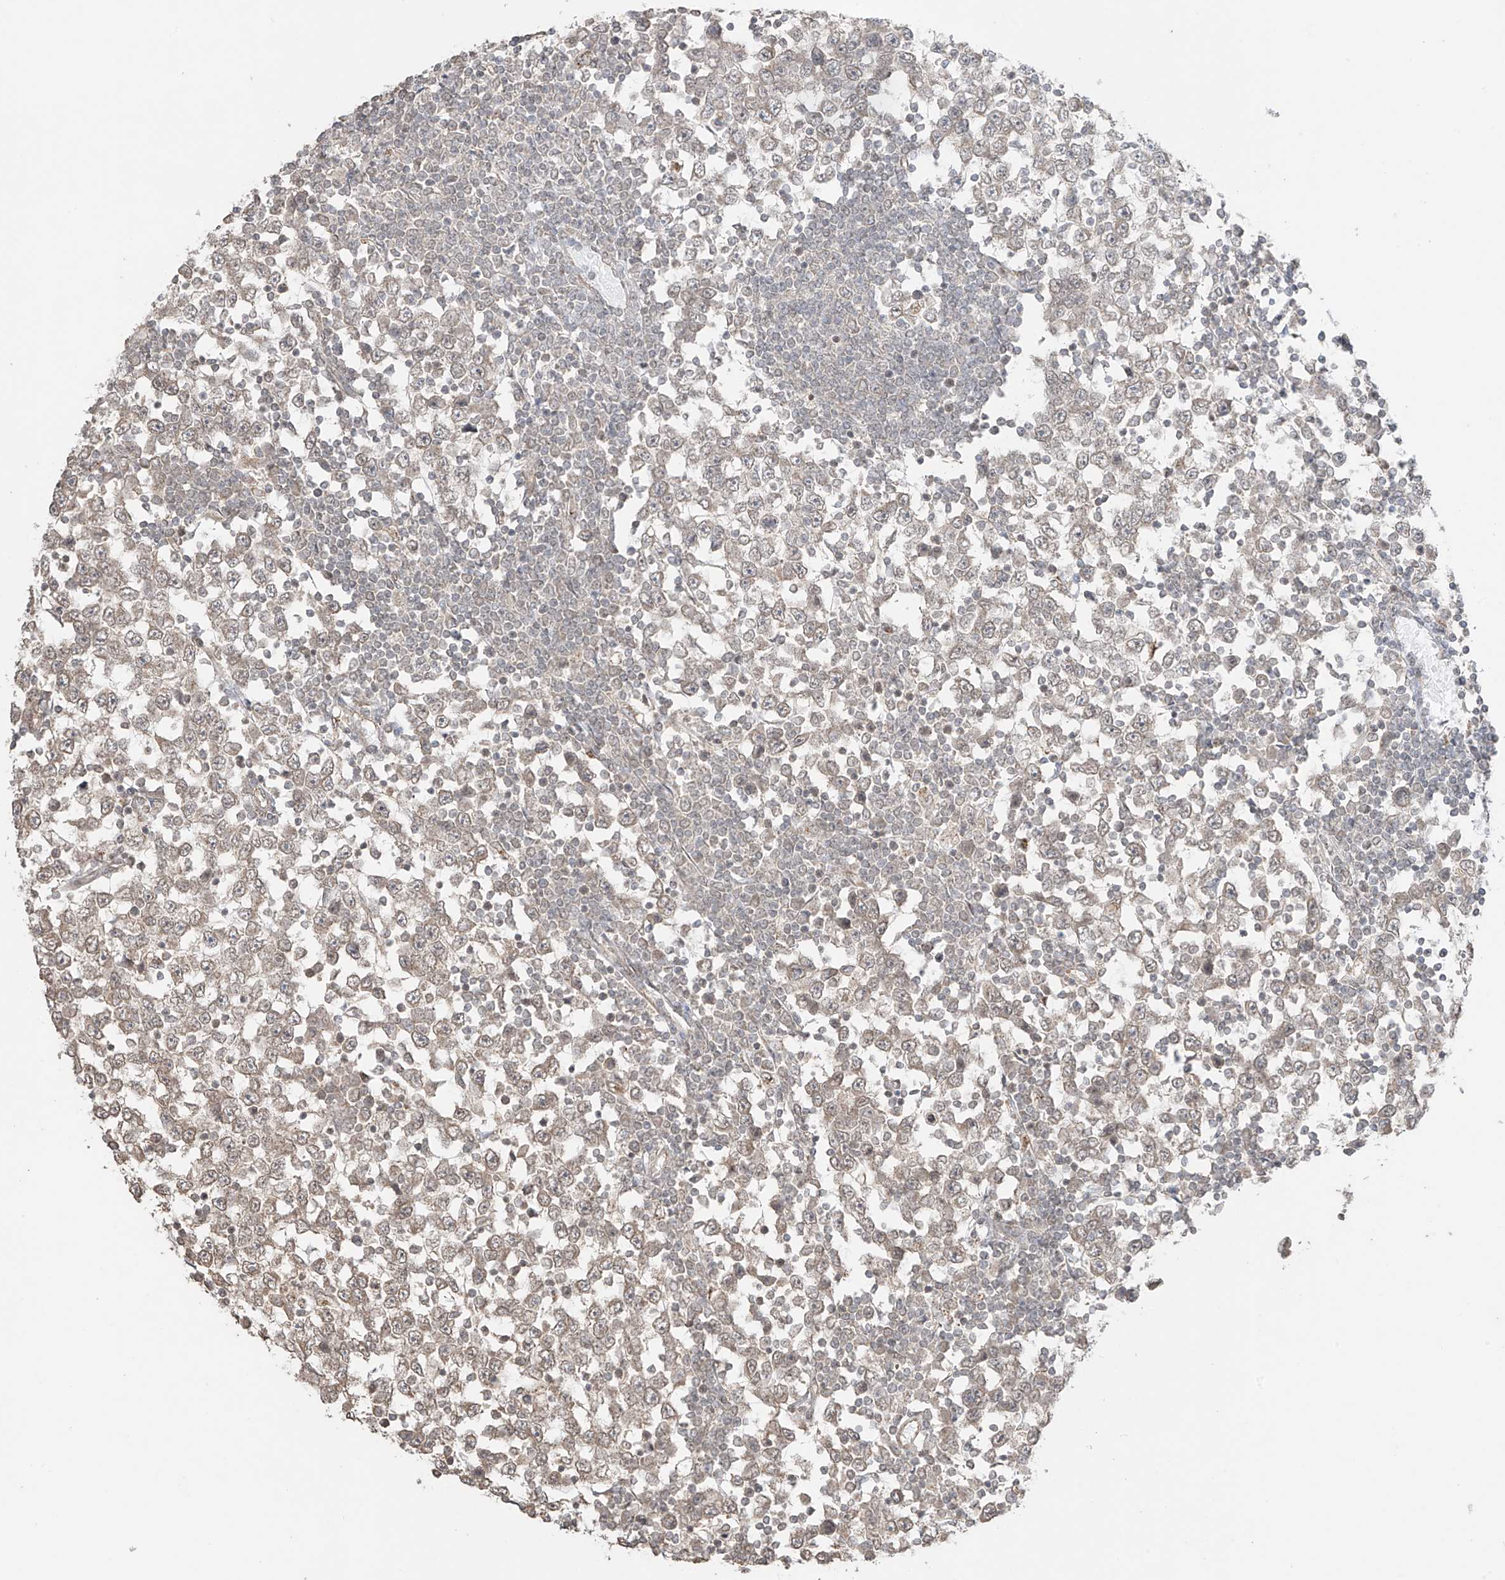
{"staining": {"intensity": "weak", "quantity": "25%-75%", "location": "cytoplasmic/membranous"}, "tissue": "testis cancer", "cell_type": "Tumor cells", "image_type": "cancer", "snomed": [{"axis": "morphology", "description": "Seminoma, NOS"}, {"axis": "topography", "description": "Testis"}], "caption": "IHC photomicrograph of neoplastic tissue: human testis cancer stained using immunohistochemistry (IHC) exhibits low levels of weak protein expression localized specifically in the cytoplasmic/membranous of tumor cells, appearing as a cytoplasmic/membranous brown color.", "gene": "TTLL5", "patient": {"sex": "male", "age": 65}}